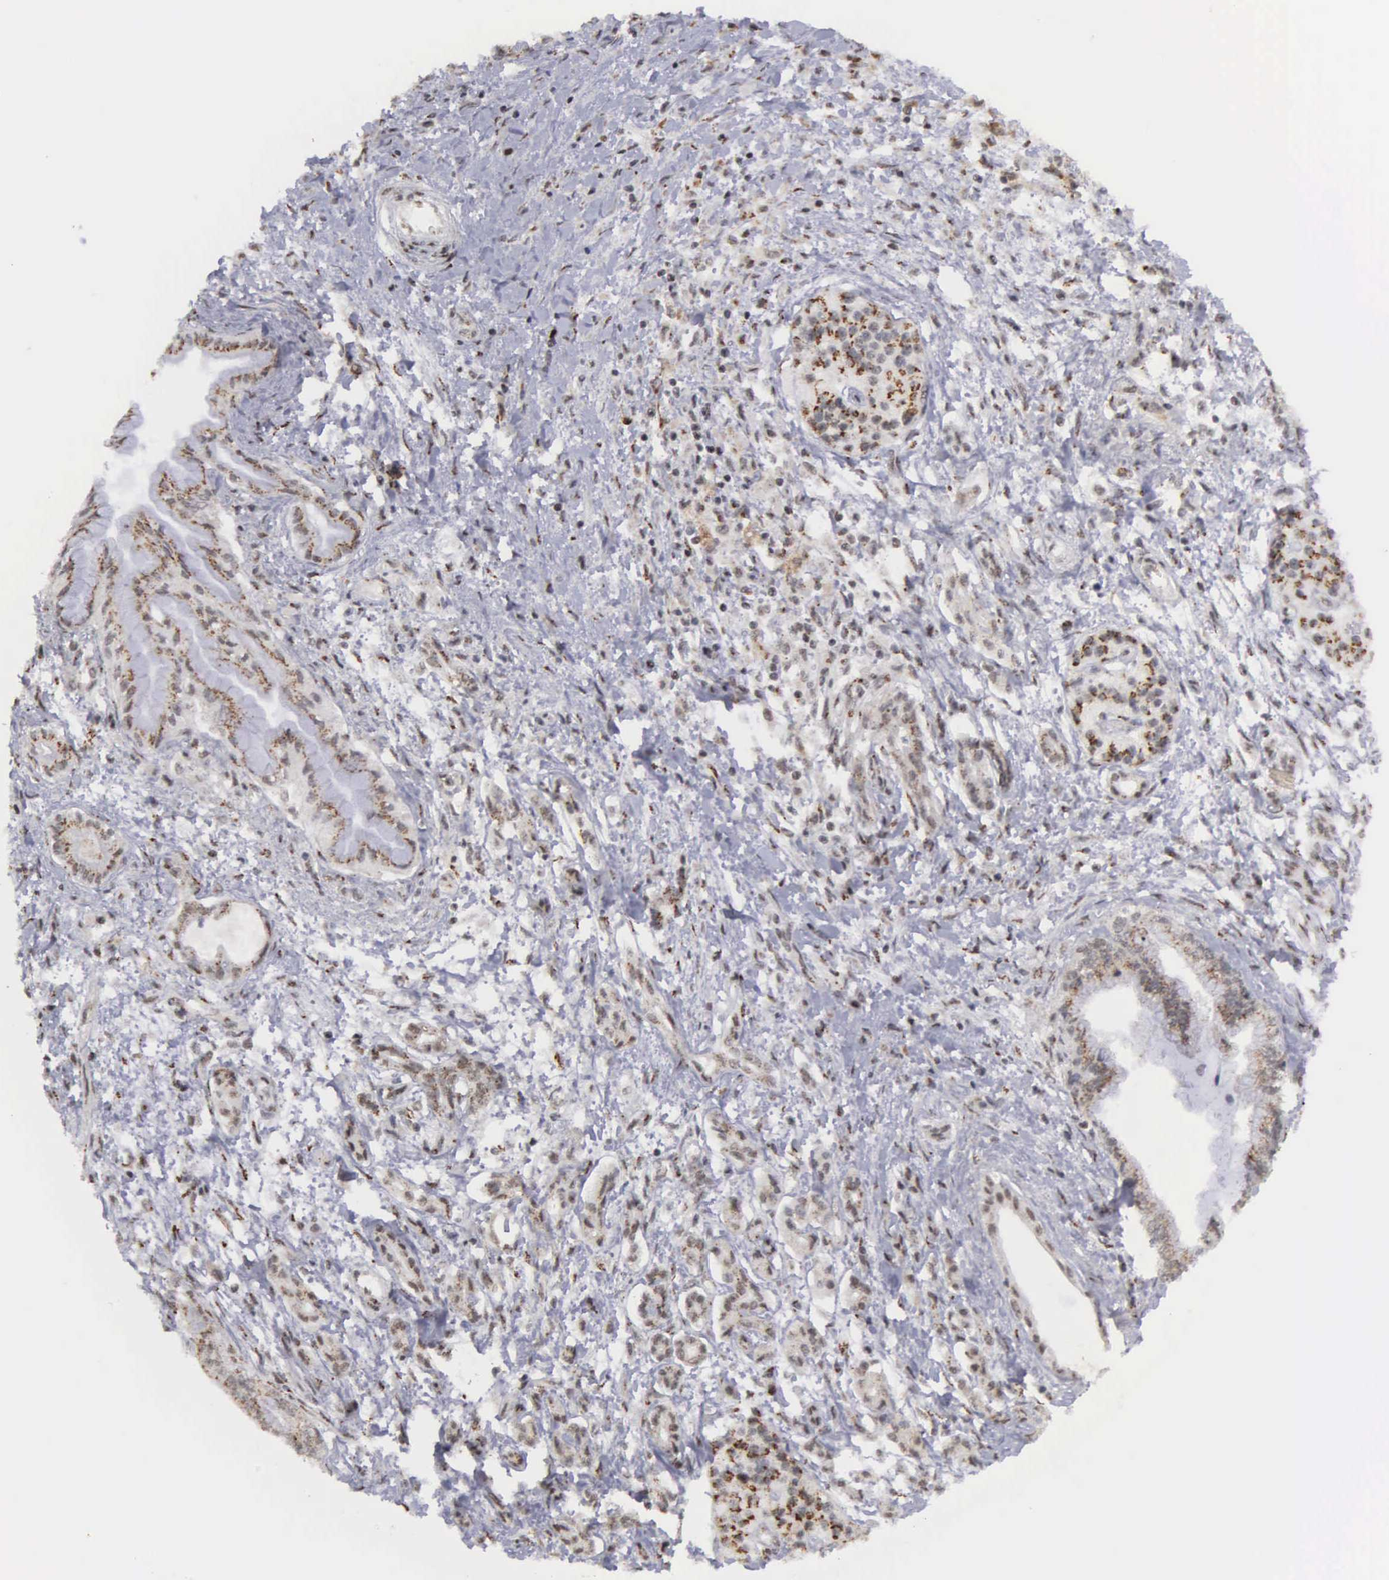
{"staining": {"intensity": "moderate", "quantity": ">75%", "location": "cytoplasmic/membranous,nuclear"}, "tissue": "pancreatic cancer", "cell_type": "Tumor cells", "image_type": "cancer", "snomed": [{"axis": "morphology", "description": "Adenocarcinoma, NOS"}, {"axis": "topography", "description": "Pancreas"}], "caption": "Pancreatic cancer stained with immunohistochemistry (IHC) demonstrates moderate cytoplasmic/membranous and nuclear positivity in approximately >75% of tumor cells.", "gene": "GTF2A1", "patient": {"sex": "female", "age": 64}}